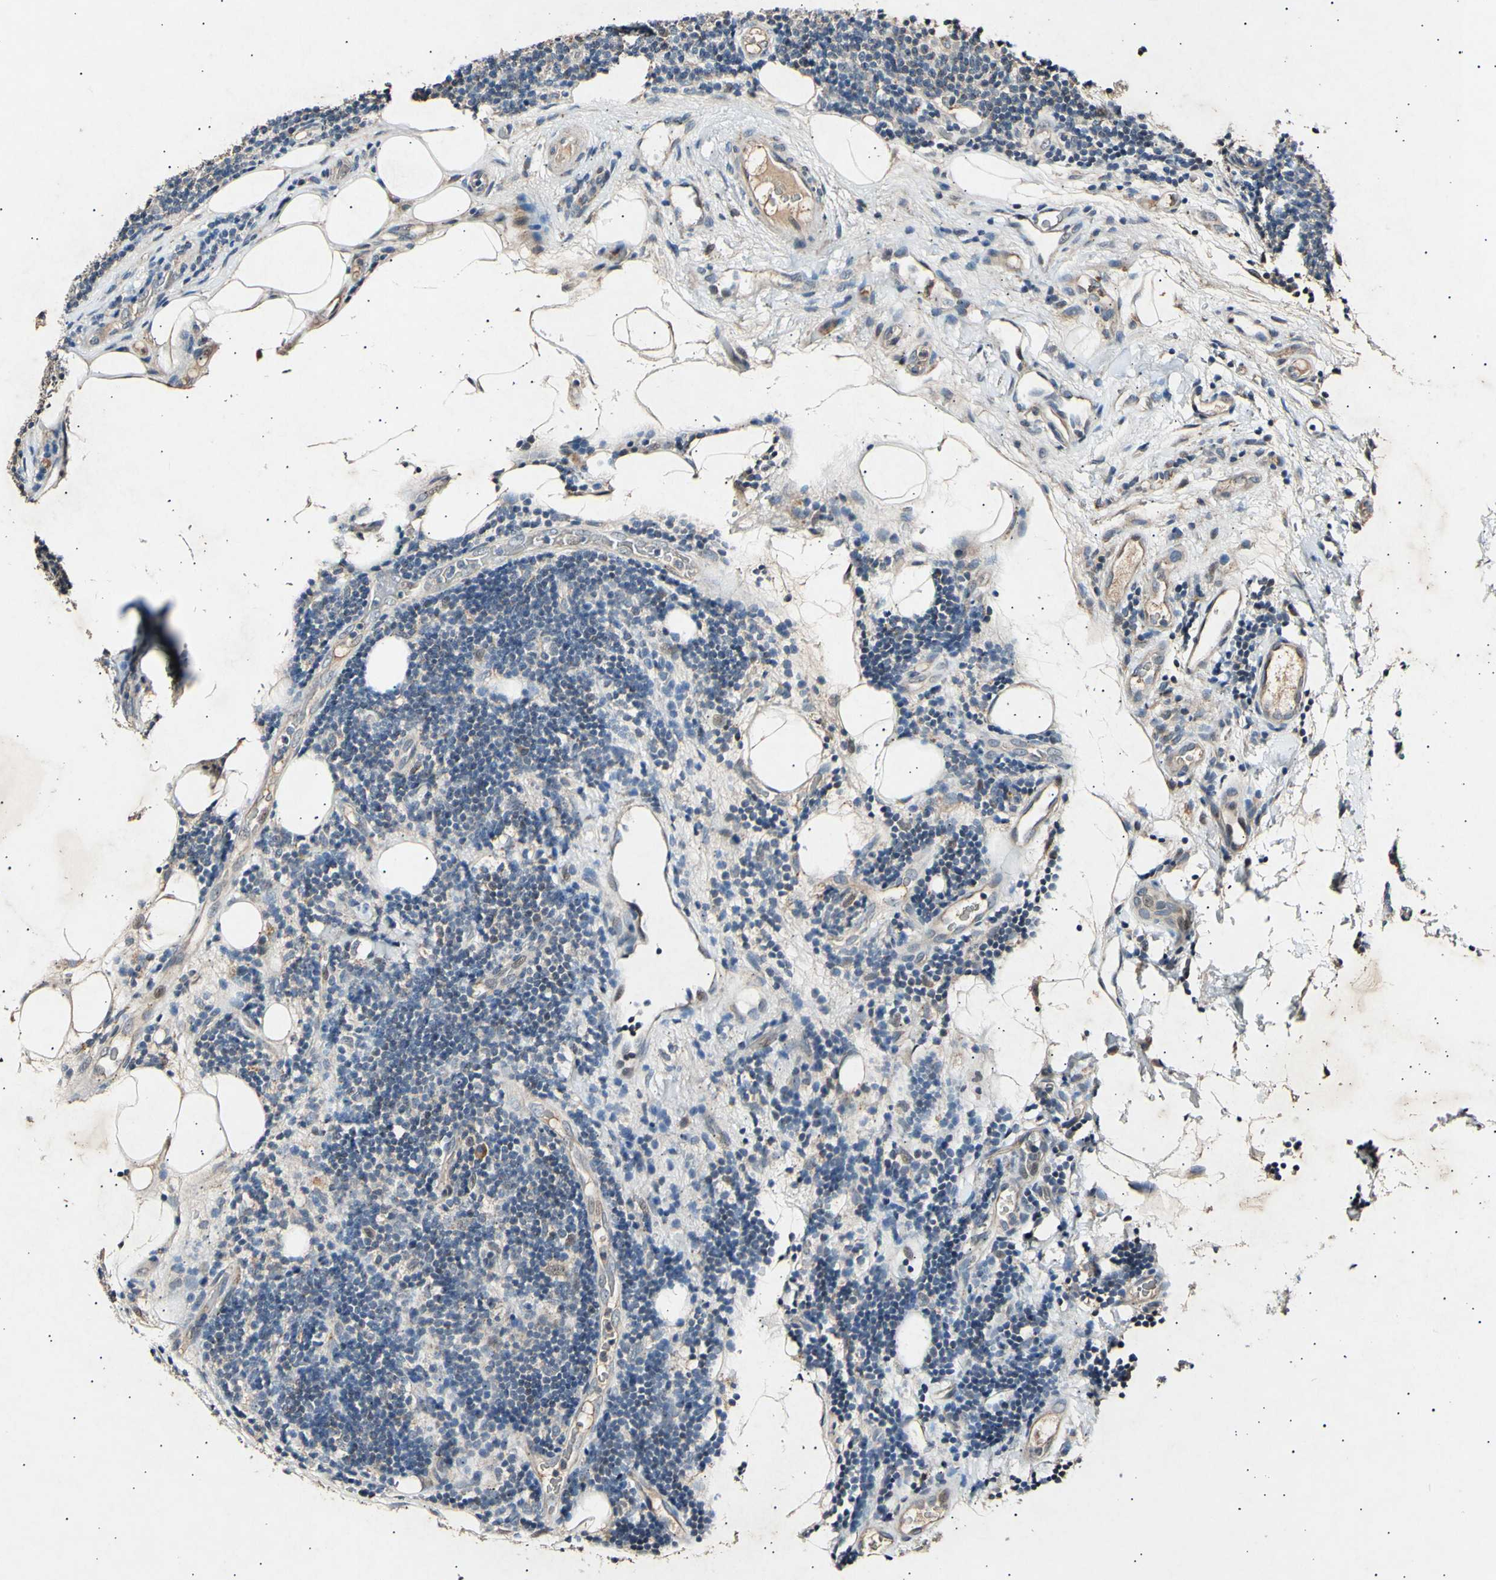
{"staining": {"intensity": "negative", "quantity": "none", "location": "none"}, "tissue": "lymphoma", "cell_type": "Tumor cells", "image_type": "cancer", "snomed": [{"axis": "morphology", "description": "Malignant lymphoma, non-Hodgkin's type, Low grade"}, {"axis": "topography", "description": "Lymph node"}], "caption": "Tumor cells show no significant staining in malignant lymphoma, non-Hodgkin's type (low-grade).", "gene": "ADCY3", "patient": {"sex": "male", "age": 83}}